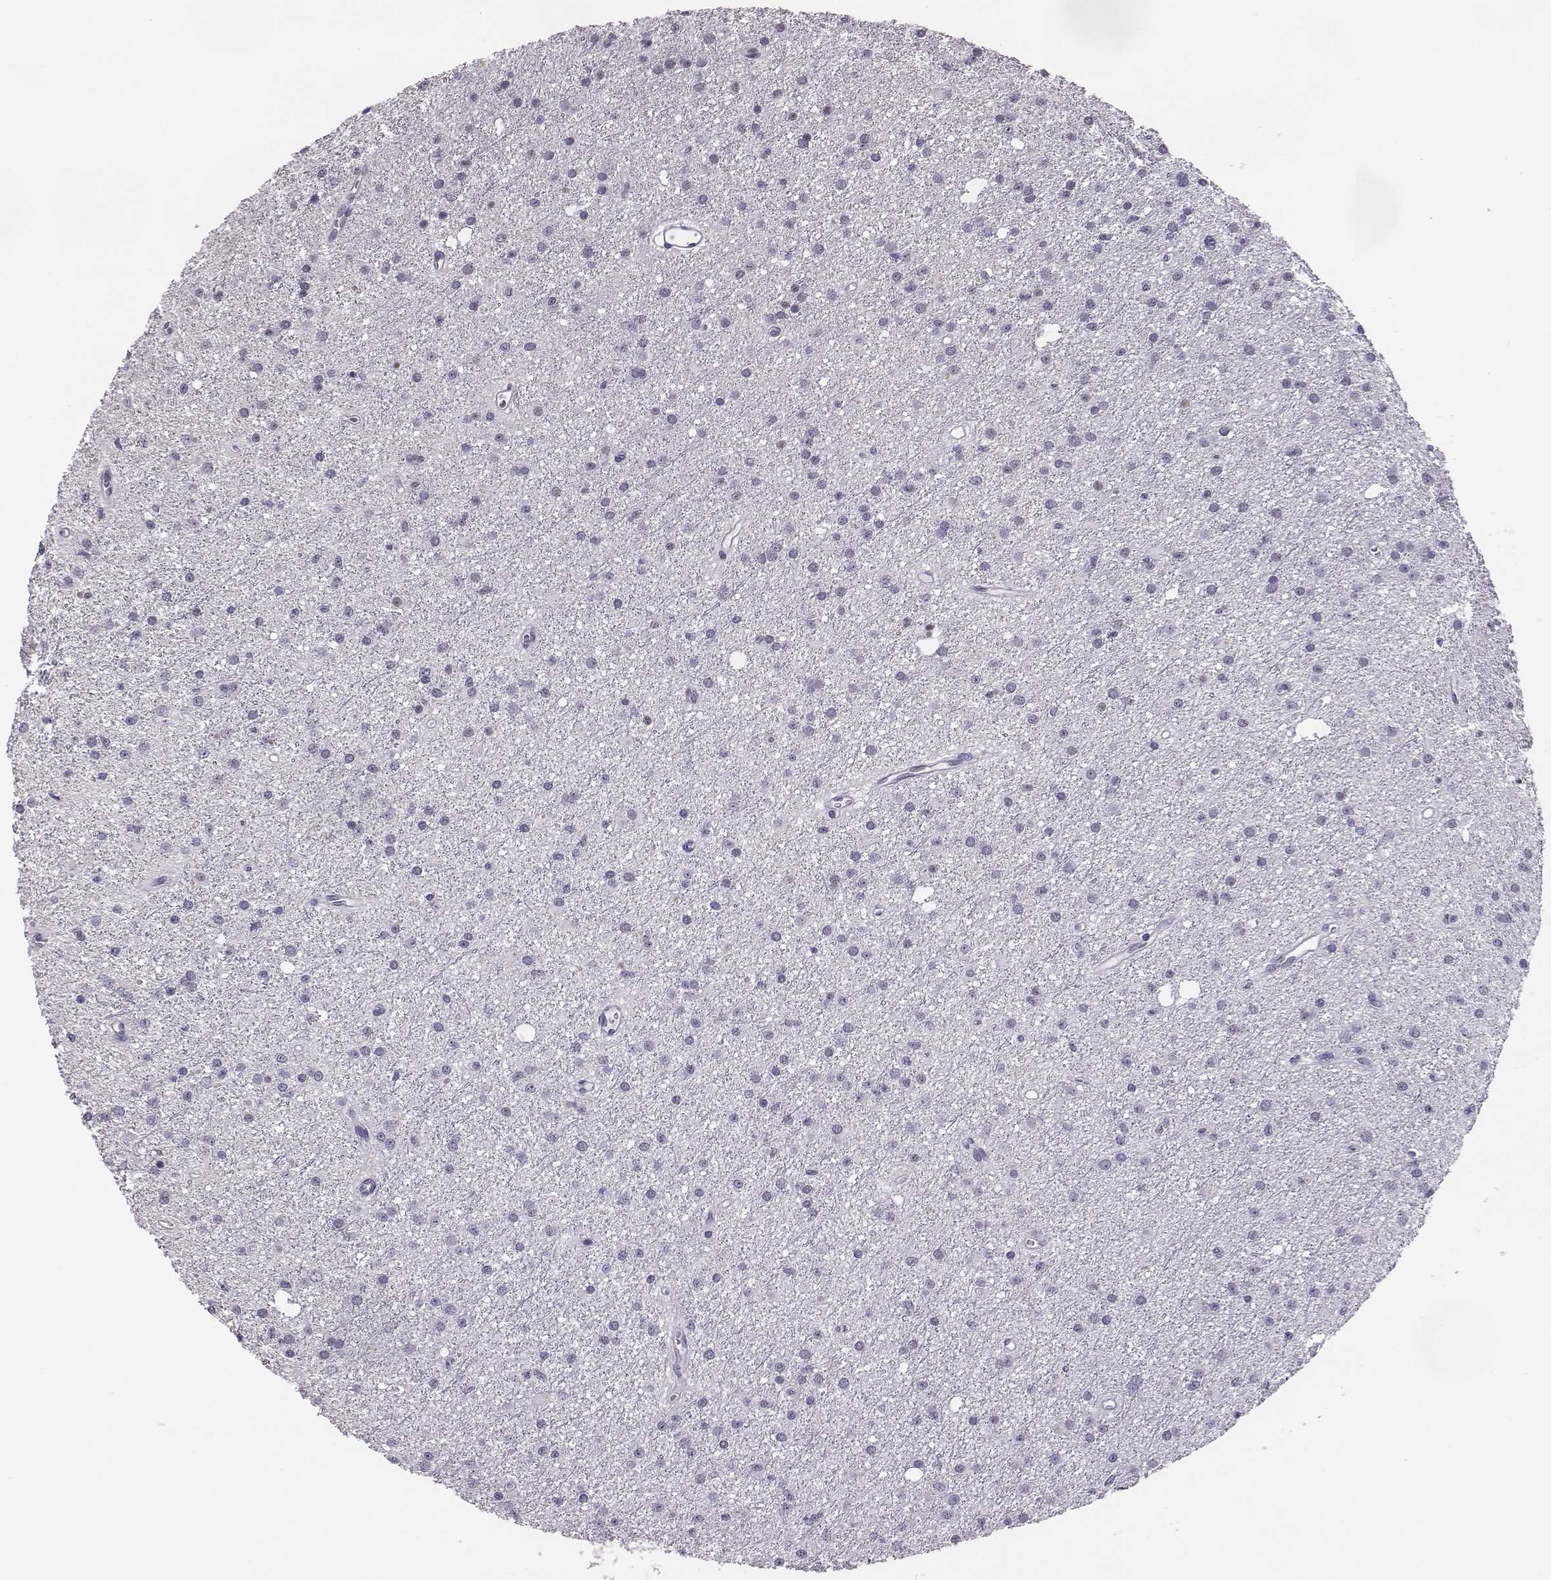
{"staining": {"intensity": "negative", "quantity": "none", "location": "none"}, "tissue": "glioma", "cell_type": "Tumor cells", "image_type": "cancer", "snomed": [{"axis": "morphology", "description": "Glioma, malignant, Low grade"}, {"axis": "topography", "description": "Brain"}], "caption": "Image shows no protein expression in tumor cells of glioma tissue.", "gene": "ACOD1", "patient": {"sex": "male", "age": 27}}